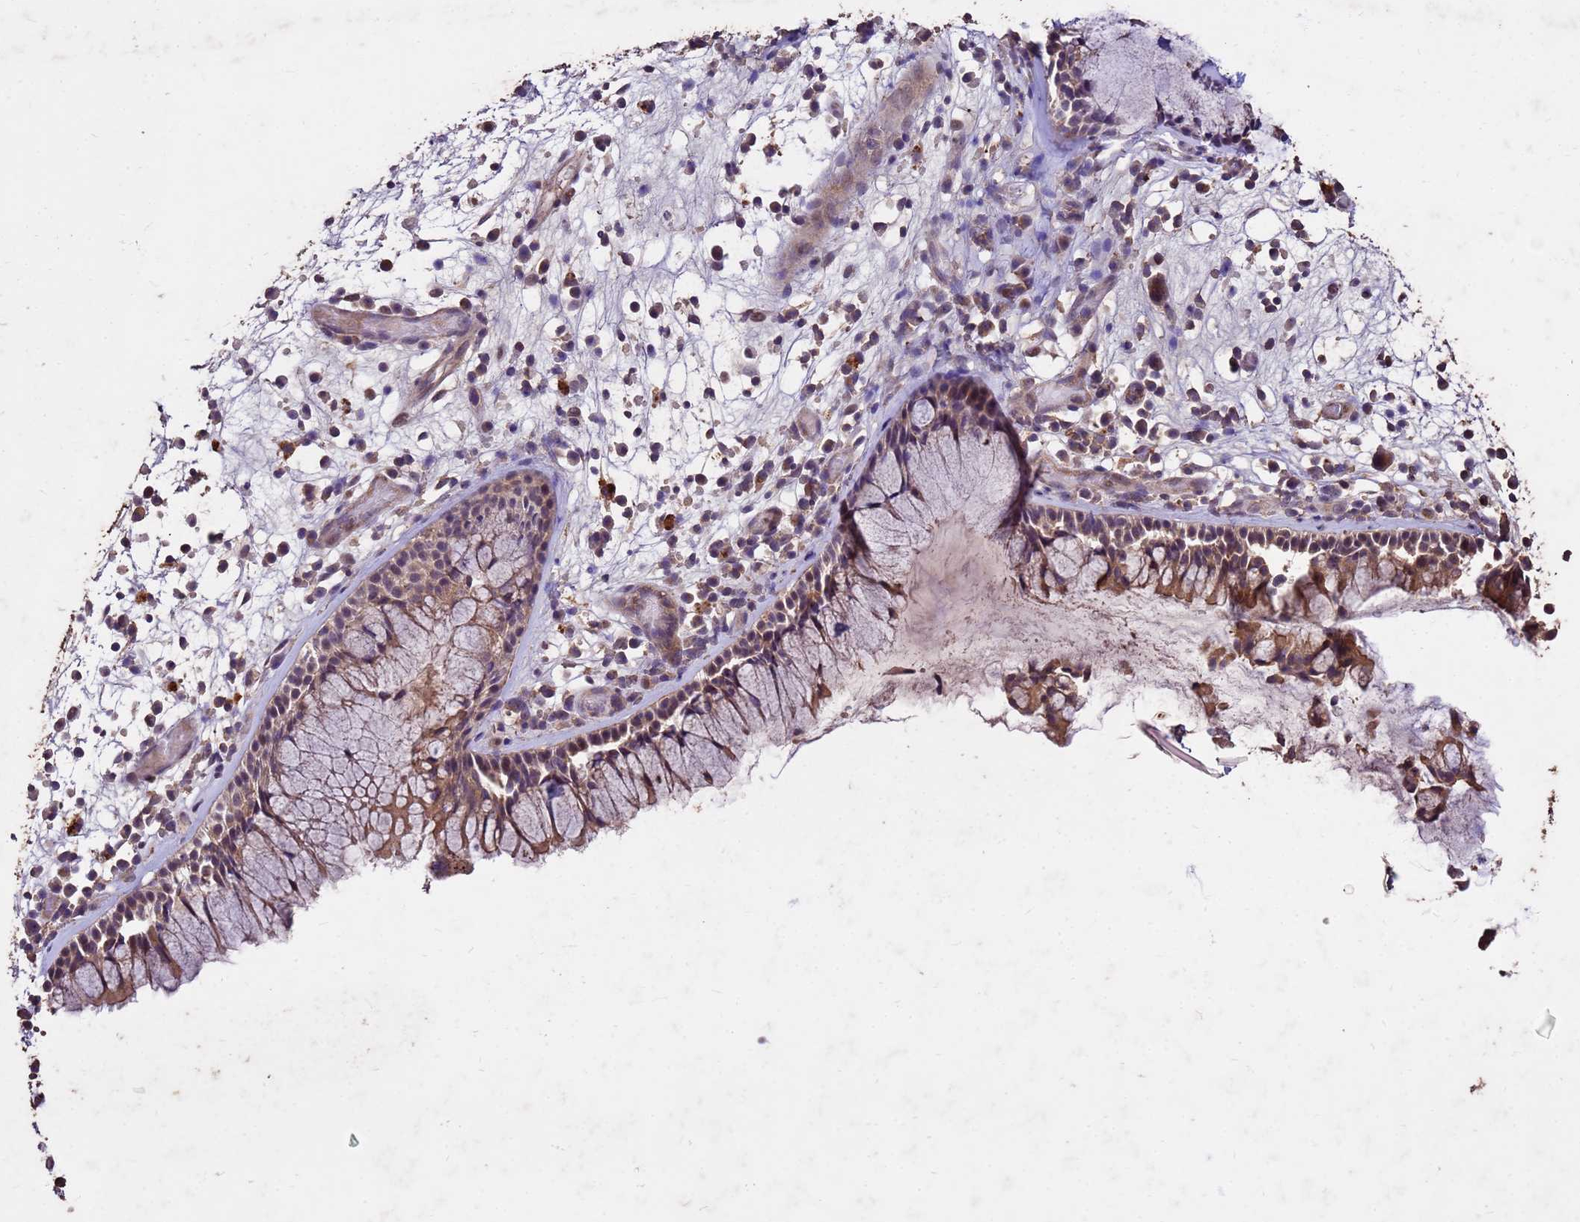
{"staining": {"intensity": "moderate", "quantity": ">75%", "location": "cytoplasmic/membranous"}, "tissue": "nasopharynx", "cell_type": "Respiratory epithelial cells", "image_type": "normal", "snomed": [{"axis": "morphology", "description": "Normal tissue, NOS"}, {"axis": "morphology", "description": "Inflammation, NOS"}, {"axis": "morphology", "description": "Malignant melanoma, Metastatic site"}, {"axis": "topography", "description": "Nasopharynx"}], "caption": "This micrograph reveals immunohistochemistry staining of normal nasopharynx, with medium moderate cytoplasmic/membranous expression in about >75% of respiratory epithelial cells.", "gene": "TOR4A", "patient": {"sex": "male", "age": 70}}